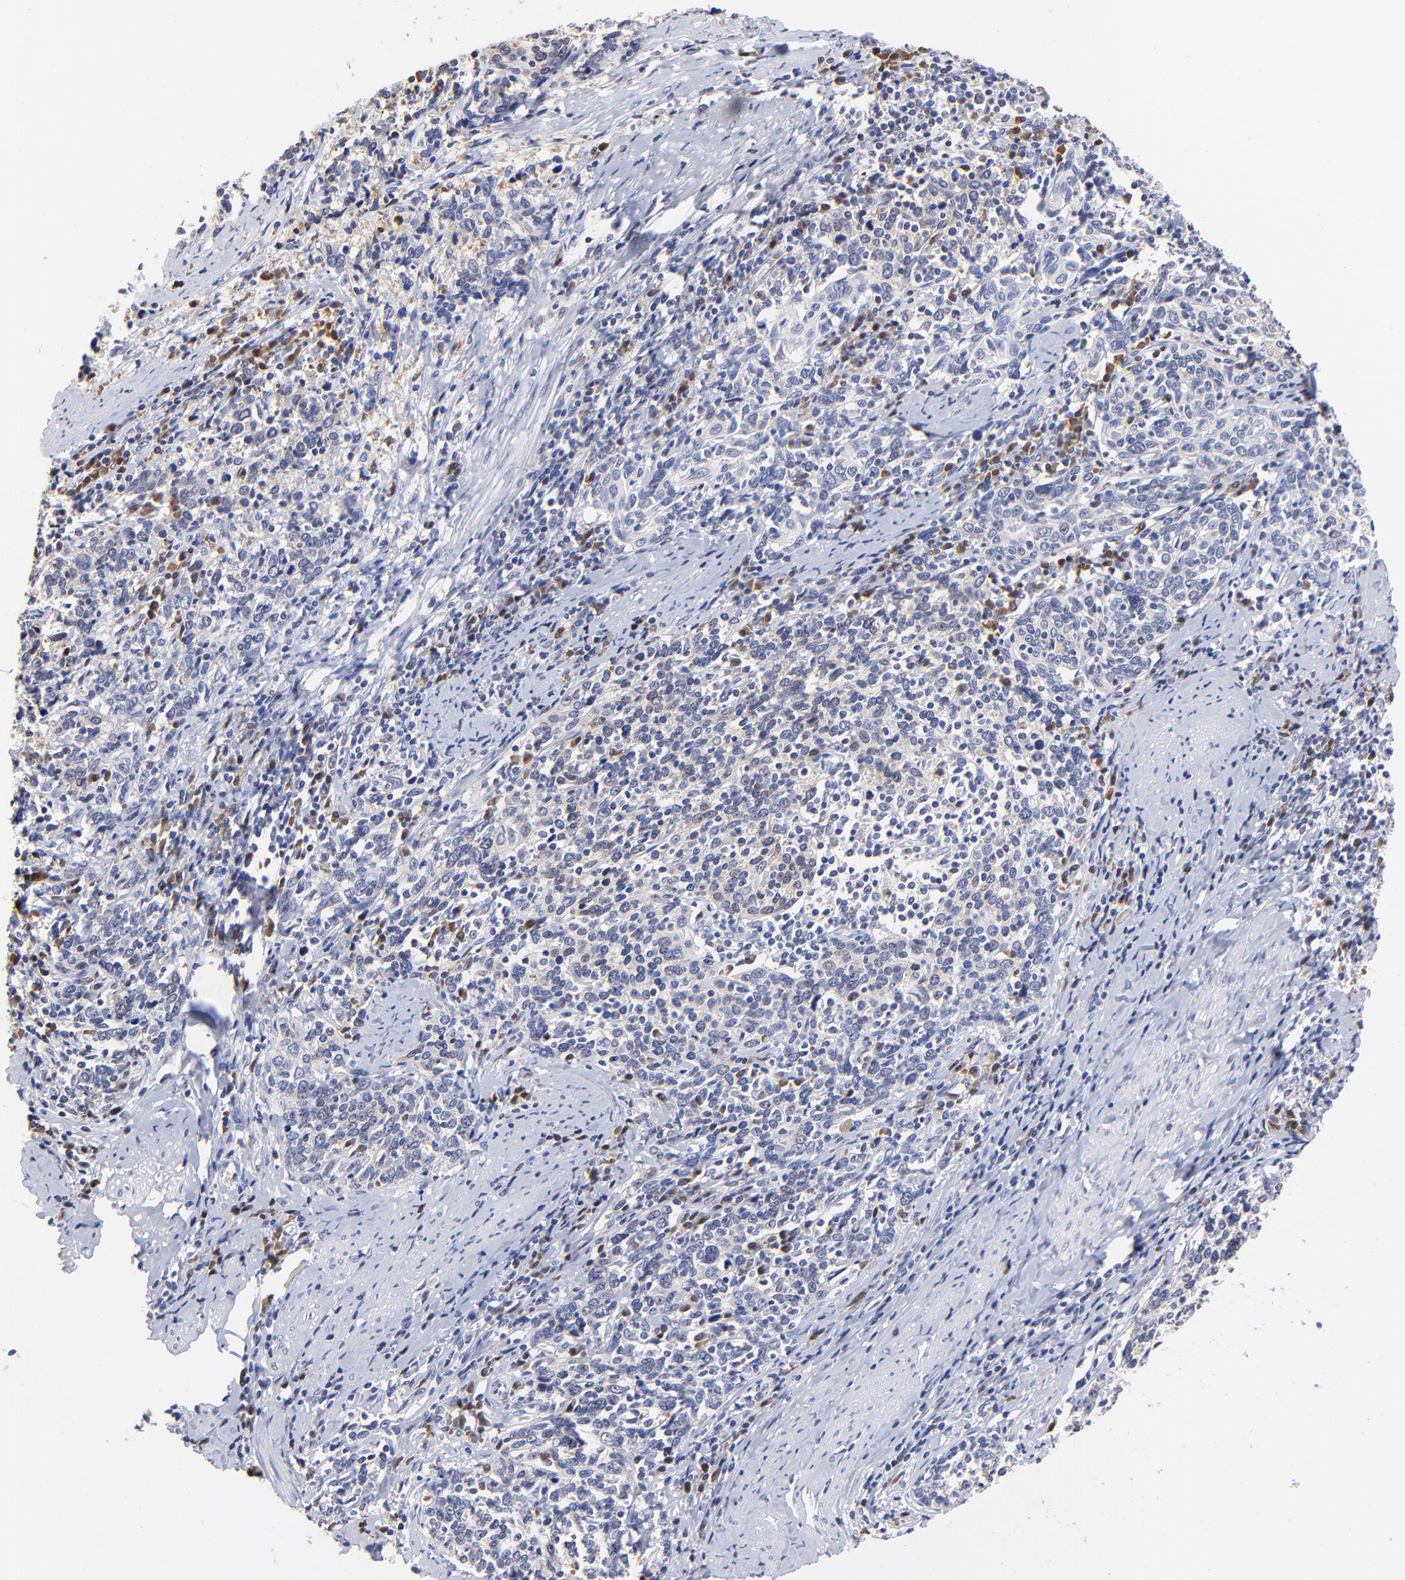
{"staining": {"intensity": "weak", "quantity": "25%-75%", "location": "cytoplasmic/membranous"}, "tissue": "cervical cancer", "cell_type": "Tumor cells", "image_type": "cancer", "snomed": [{"axis": "morphology", "description": "Squamous cell carcinoma, NOS"}, {"axis": "topography", "description": "Cervix"}], "caption": "There is low levels of weak cytoplasmic/membranous staining in tumor cells of squamous cell carcinoma (cervical), as demonstrated by immunohistochemical staining (brown color).", "gene": "ZNF155", "patient": {"sex": "female", "age": 41}}